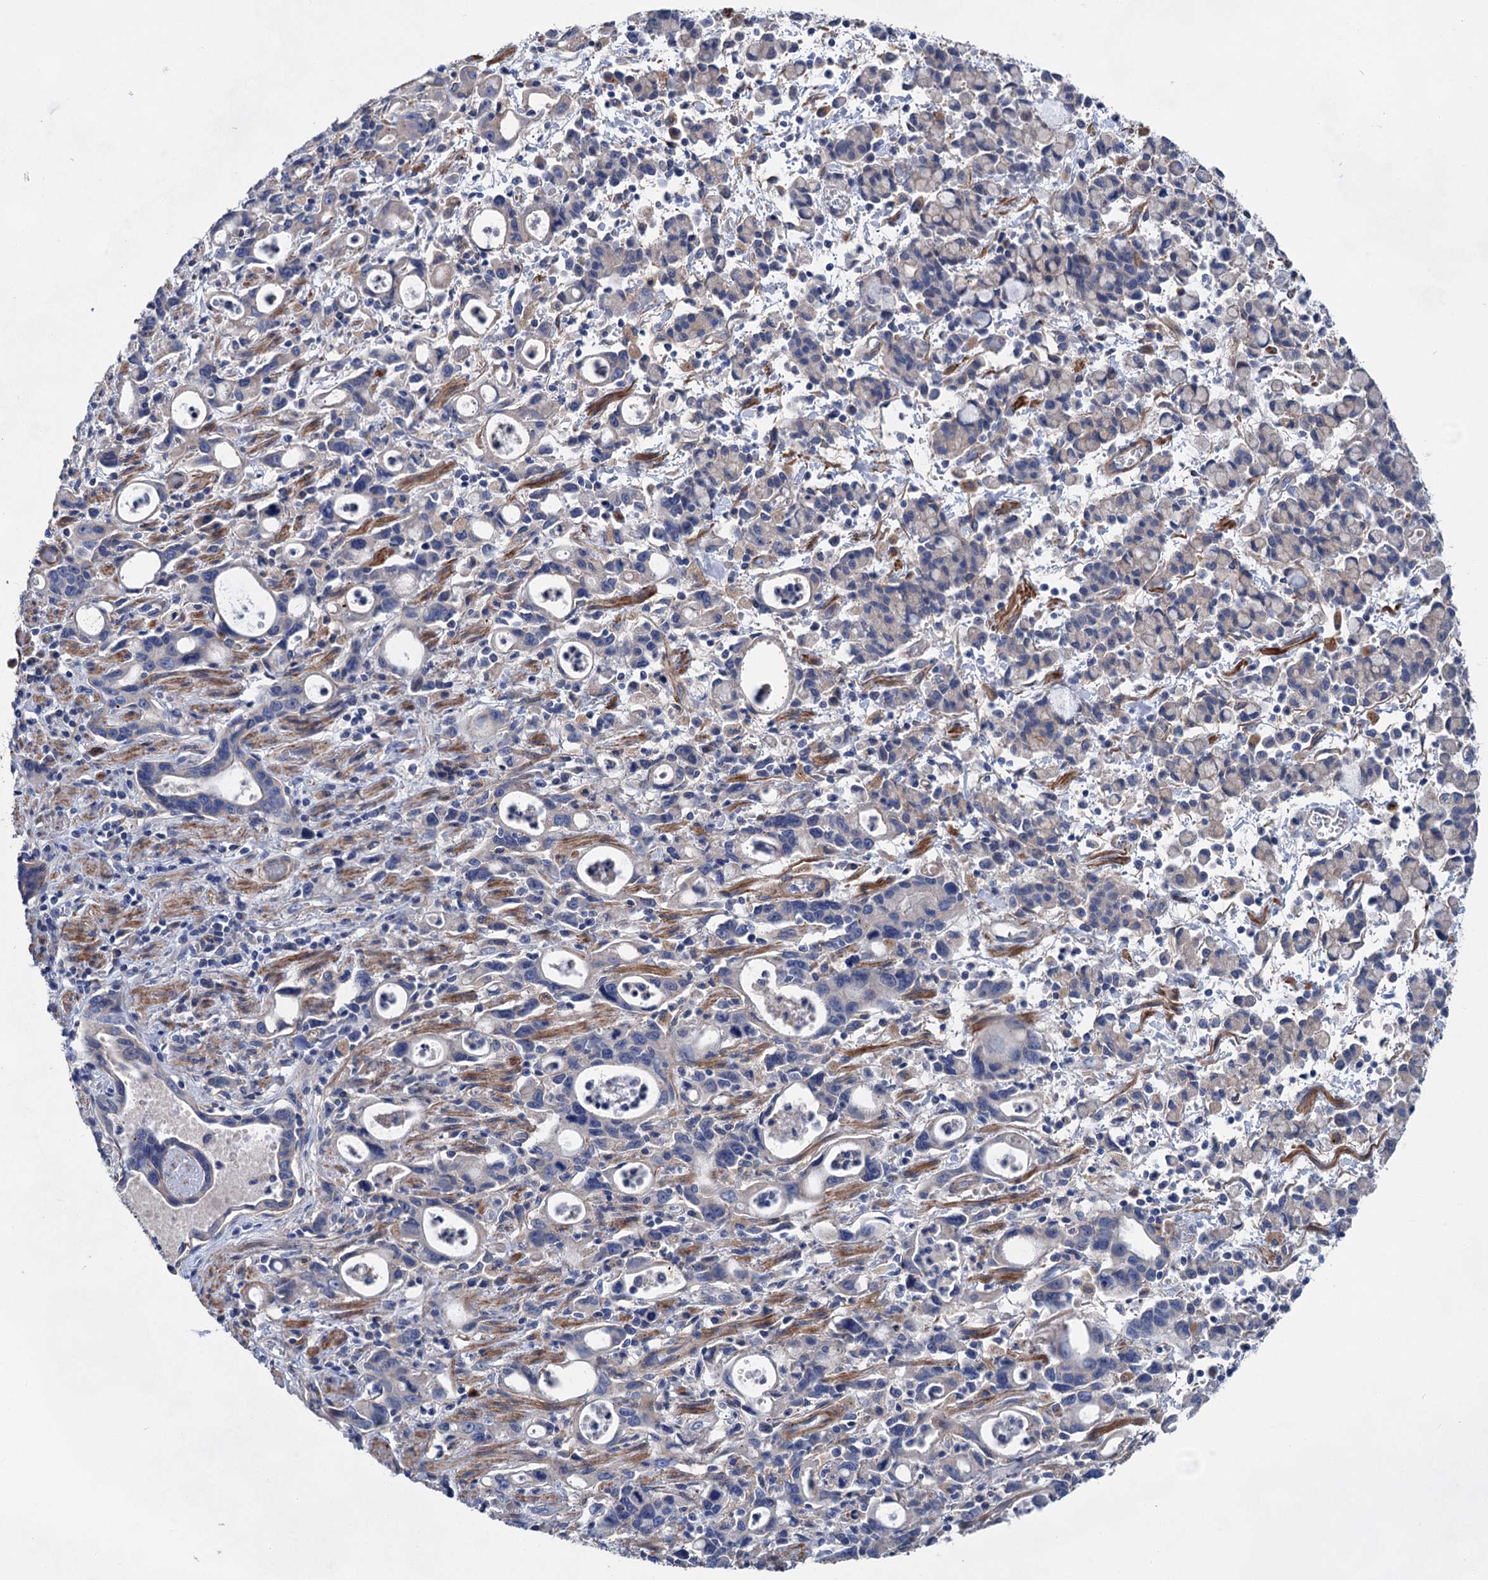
{"staining": {"intensity": "negative", "quantity": "none", "location": "none"}, "tissue": "stomach cancer", "cell_type": "Tumor cells", "image_type": "cancer", "snomed": [{"axis": "morphology", "description": "Adenocarcinoma, NOS"}, {"axis": "topography", "description": "Stomach, lower"}], "caption": "Immunohistochemical staining of human stomach adenocarcinoma displays no significant staining in tumor cells.", "gene": "GPR155", "patient": {"sex": "female", "age": 43}}